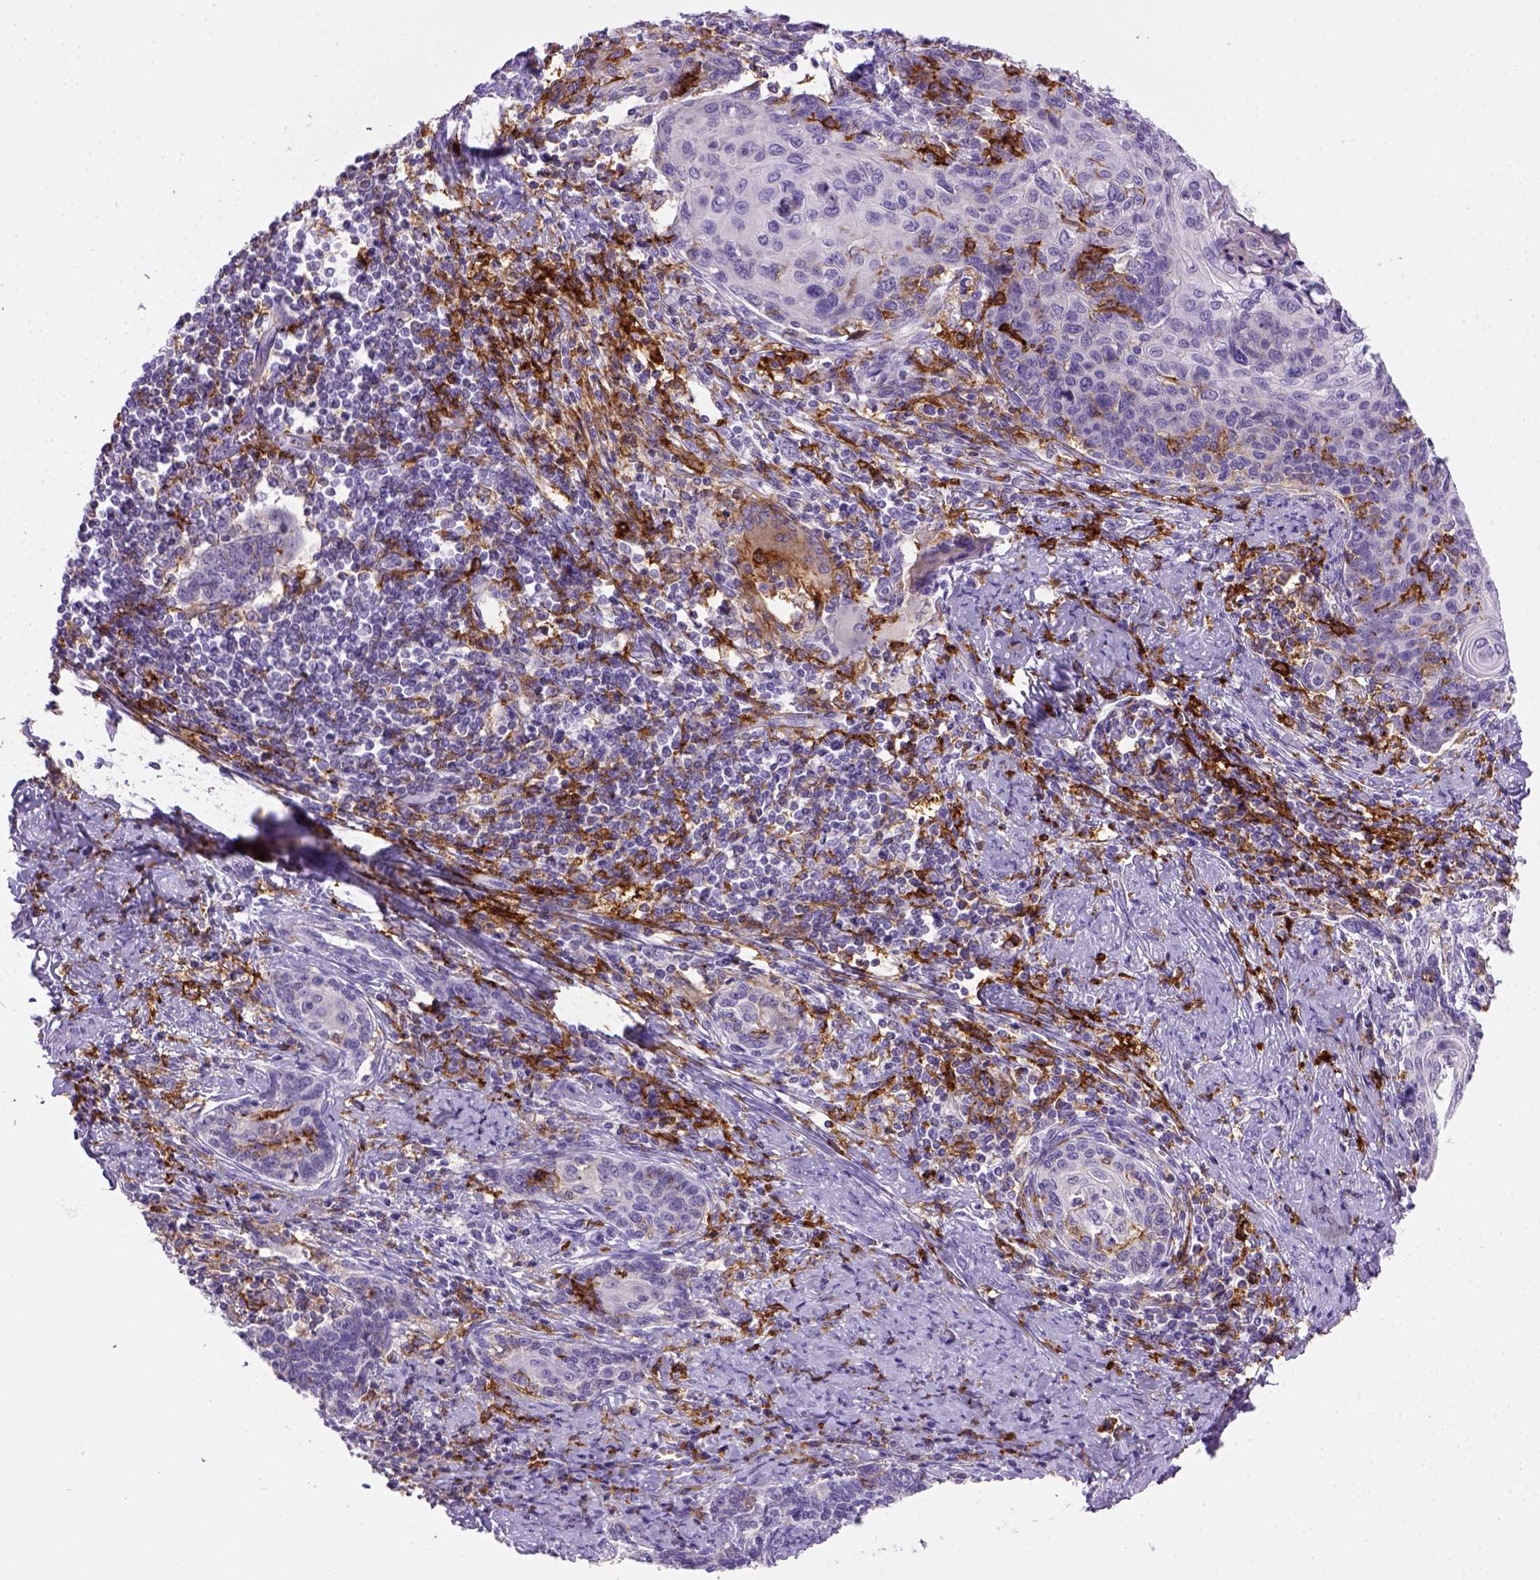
{"staining": {"intensity": "negative", "quantity": "none", "location": "none"}, "tissue": "cervical cancer", "cell_type": "Tumor cells", "image_type": "cancer", "snomed": [{"axis": "morphology", "description": "Squamous cell carcinoma, NOS"}, {"axis": "topography", "description": "Cervix"}], "caption": "Immunohistochemical staining of human cervical squamous cell carcinoma exhibits no significant expression in tumor cells. (DAB immunohistochemistry (IHC) with hematoxylin counter stain).", "gene": "CD14", "patient": {"sex": "female", "age": 39}}